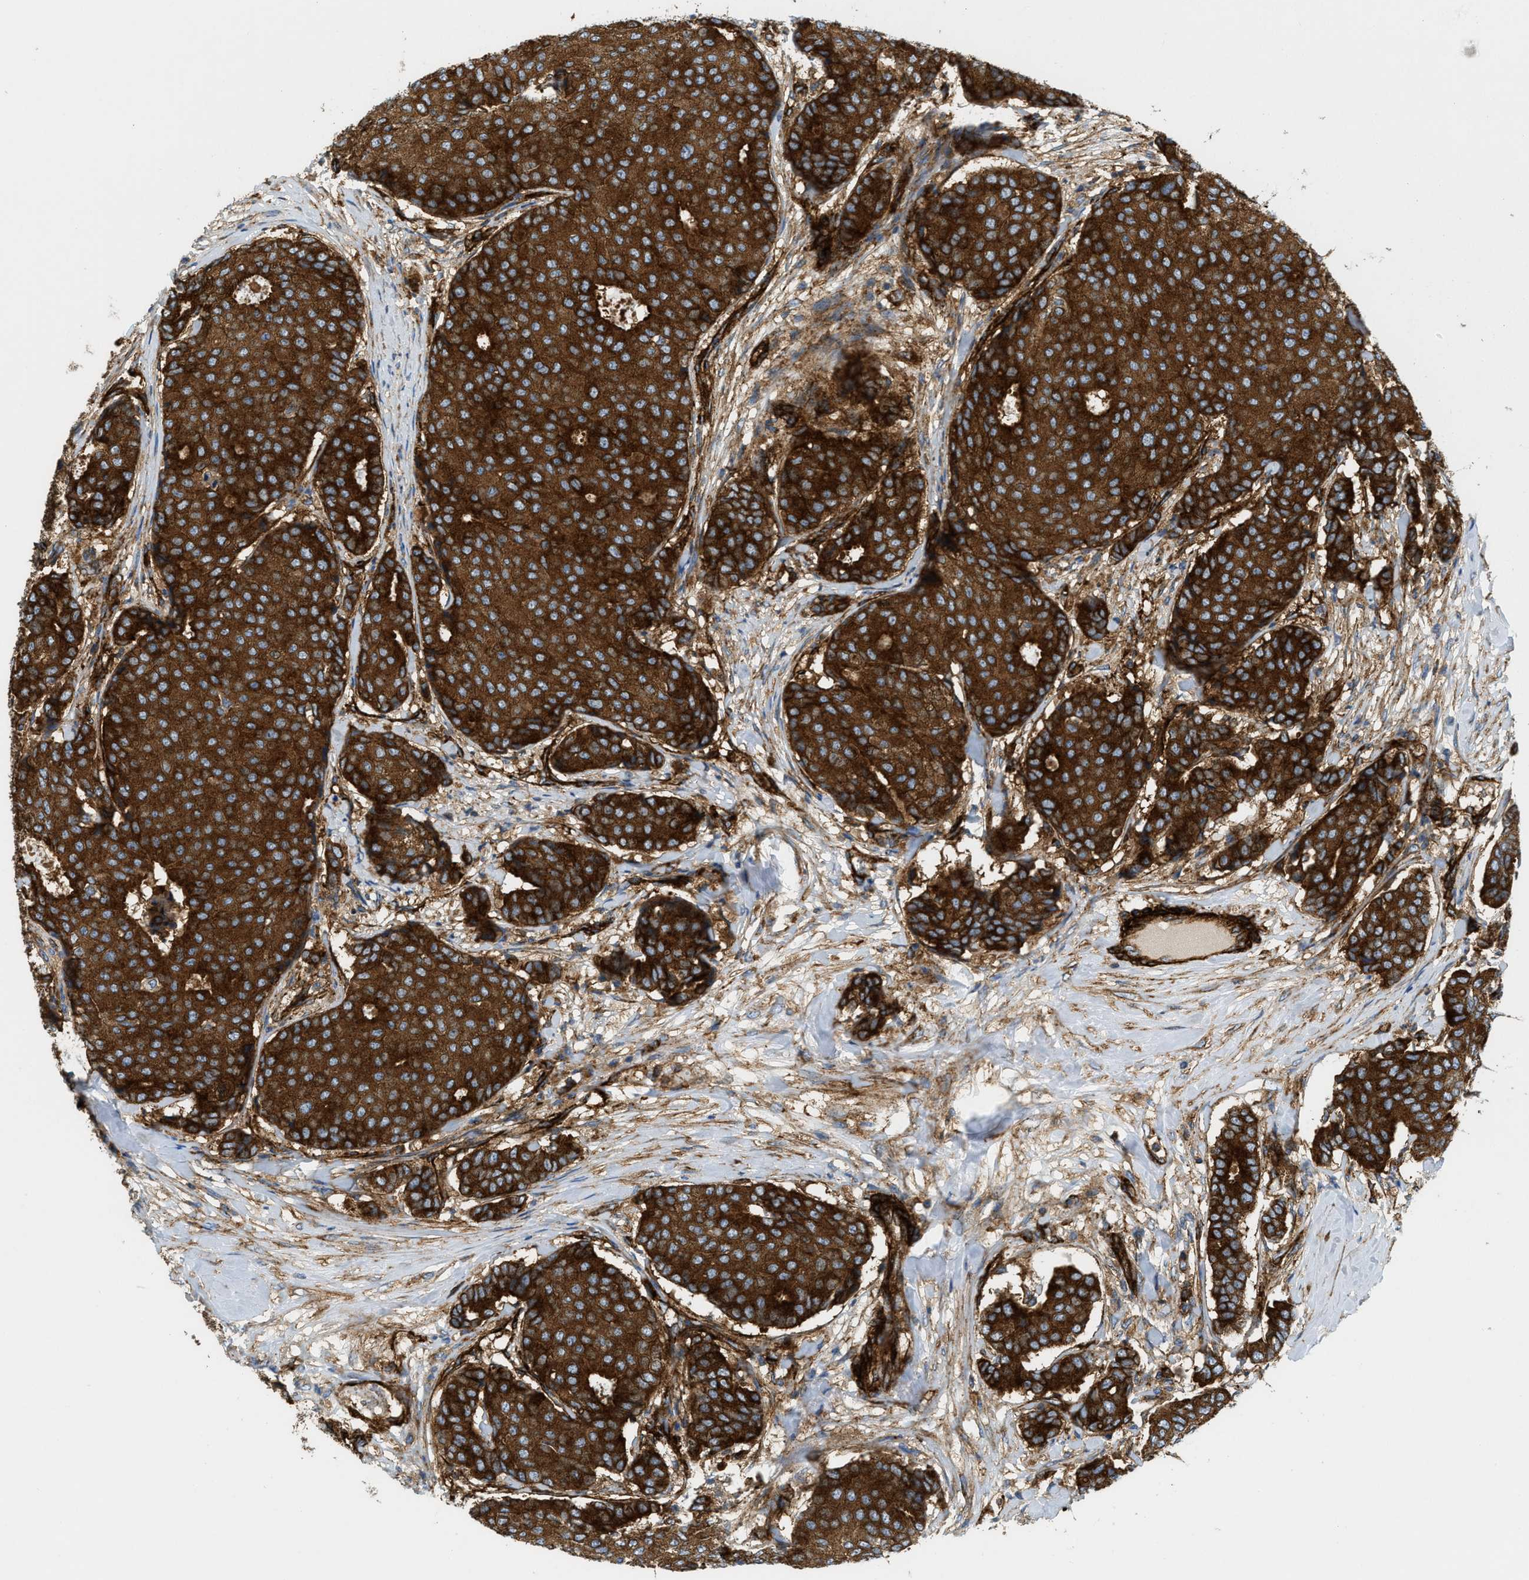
{"staining": {"intensity": "strong", "quantity": ">75%", "location": "cytoplasmic/membranous"}, "tissue": "breast cancer", "cell_type": "Tumor cells", "image_type": "cancer", "snomed": [{"axis": "morphology", "description": "Duct carcinoma"}, {"axis": "topography", "description": "Breast"}], "caption": "Brown immunohistochemical staining in human breast cancer shows strong cytoplasmic/membranous expression in approximately >75% of tumor cells.", "gene": "HIP1", "patient": {"sex": "female", "age": 75}}